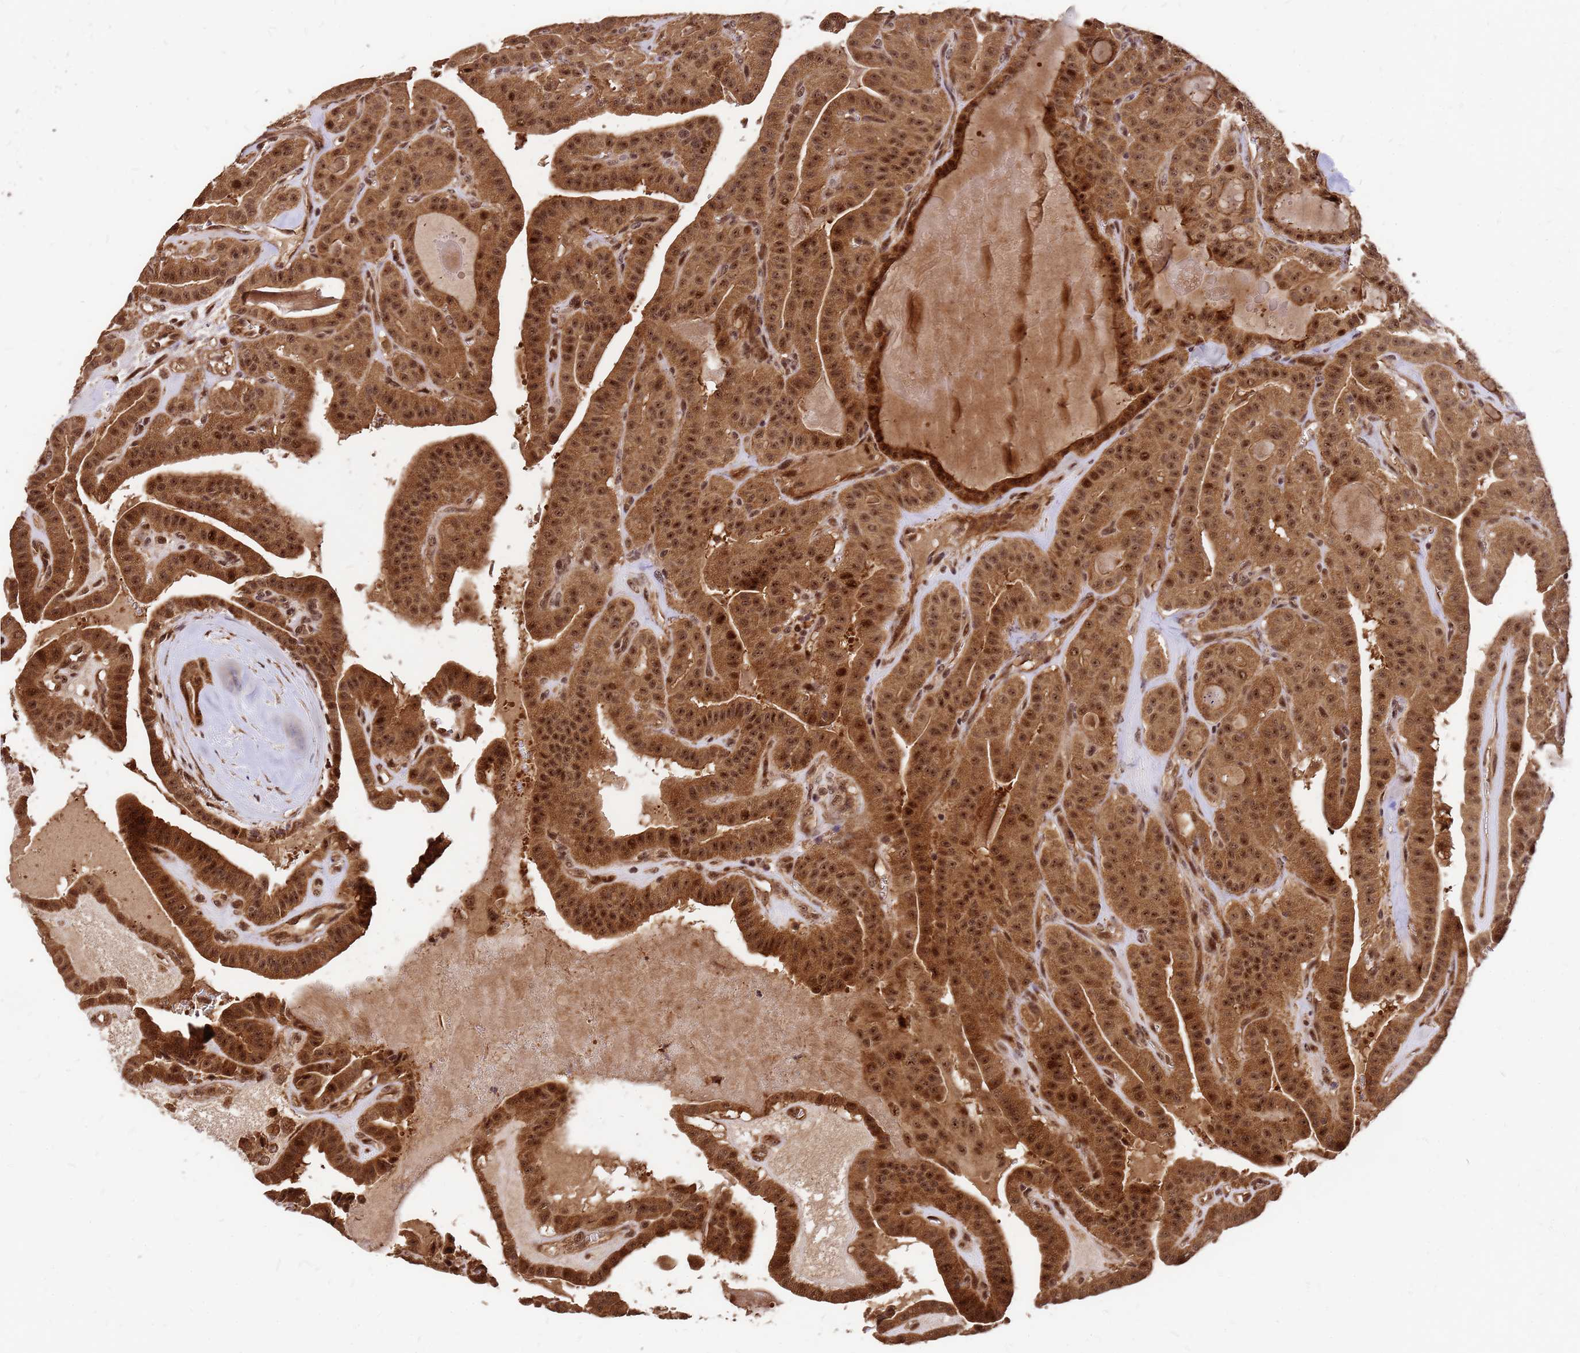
{"staining": {"intensity": "strong", "quantity": ">75%", "location": "cytoplasmic/membranous,nuclear"}, "tissue": "thyroid cancer", "cell_type": "Tumor cells", "image_type": "cancer", "snomed": [{"axis": "morphology", "description": "Papillary adenocarcinoma, NOS"}, {"axis": "topography", "description": "Thyroid gland"}], "caption": "Strong cytoplasmic/membranous and nuclear staining is present in approximately >75% of tumor cells in thyroid cancer (papillary adenocarcinoma).", "gene": "GPATCH8", "patient": {"sex": "male", "age": 52}}